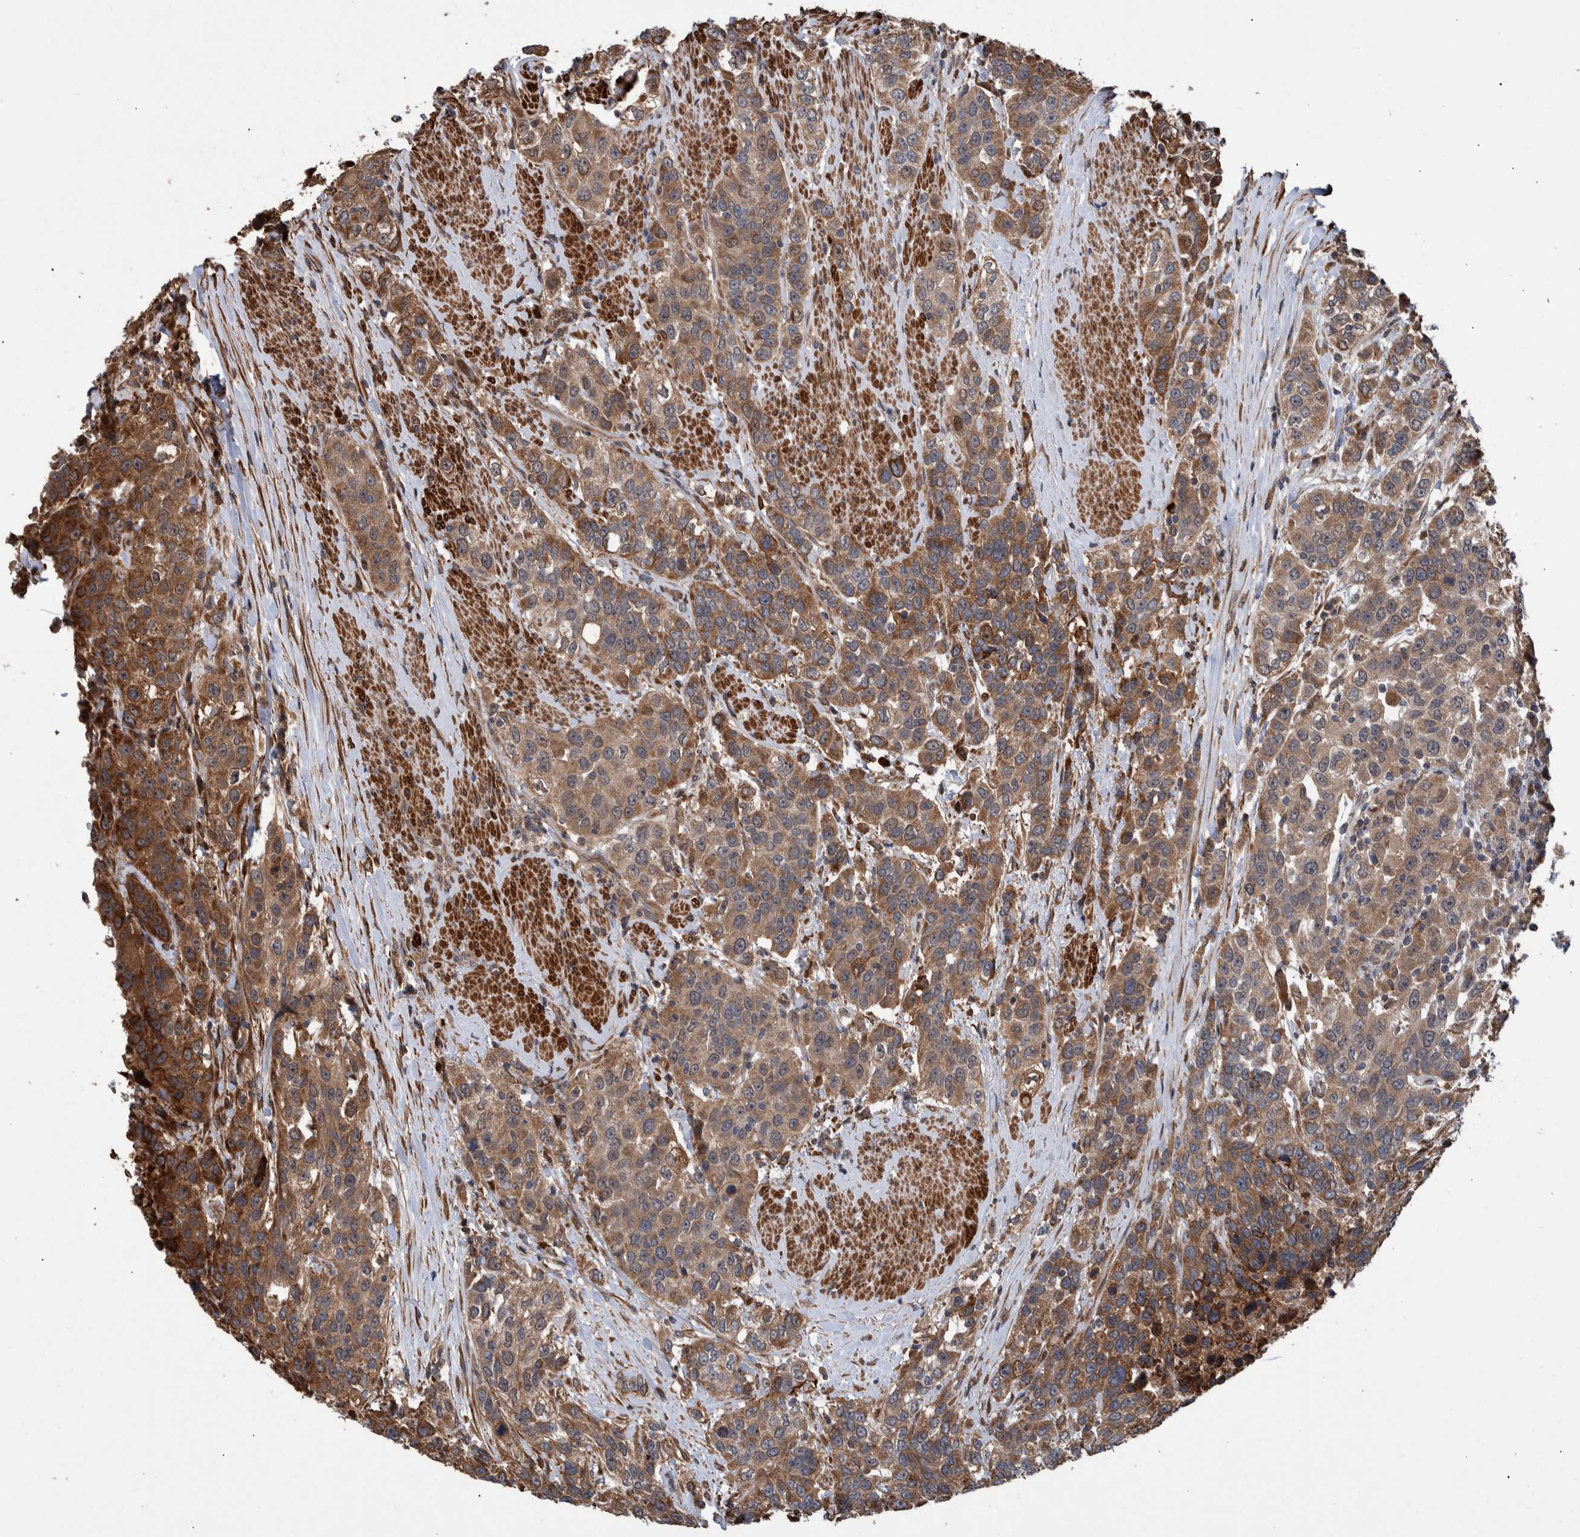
{"staining": {"intensity": "moderate", "quantity": ">75%", "location": "cytoplasmic/membranous"}, "tissue": "urothelial cancer", "cell_type": "Tumor cells", "image_type": "cancer", "snomed": [{"axis": "morphology", "description": "Urothelial carcinoma, High grade"}, {"axis": "topography", "description": "Urinary bladder"}], "caption": "Moderate cytoplasmic/membranous protein expression is seen in approximately >75% of tumor cells in high-grade urothelial carcinoma.", "gene": "B3GNTL1", "patient": {"sex": "female", "age": 80}}